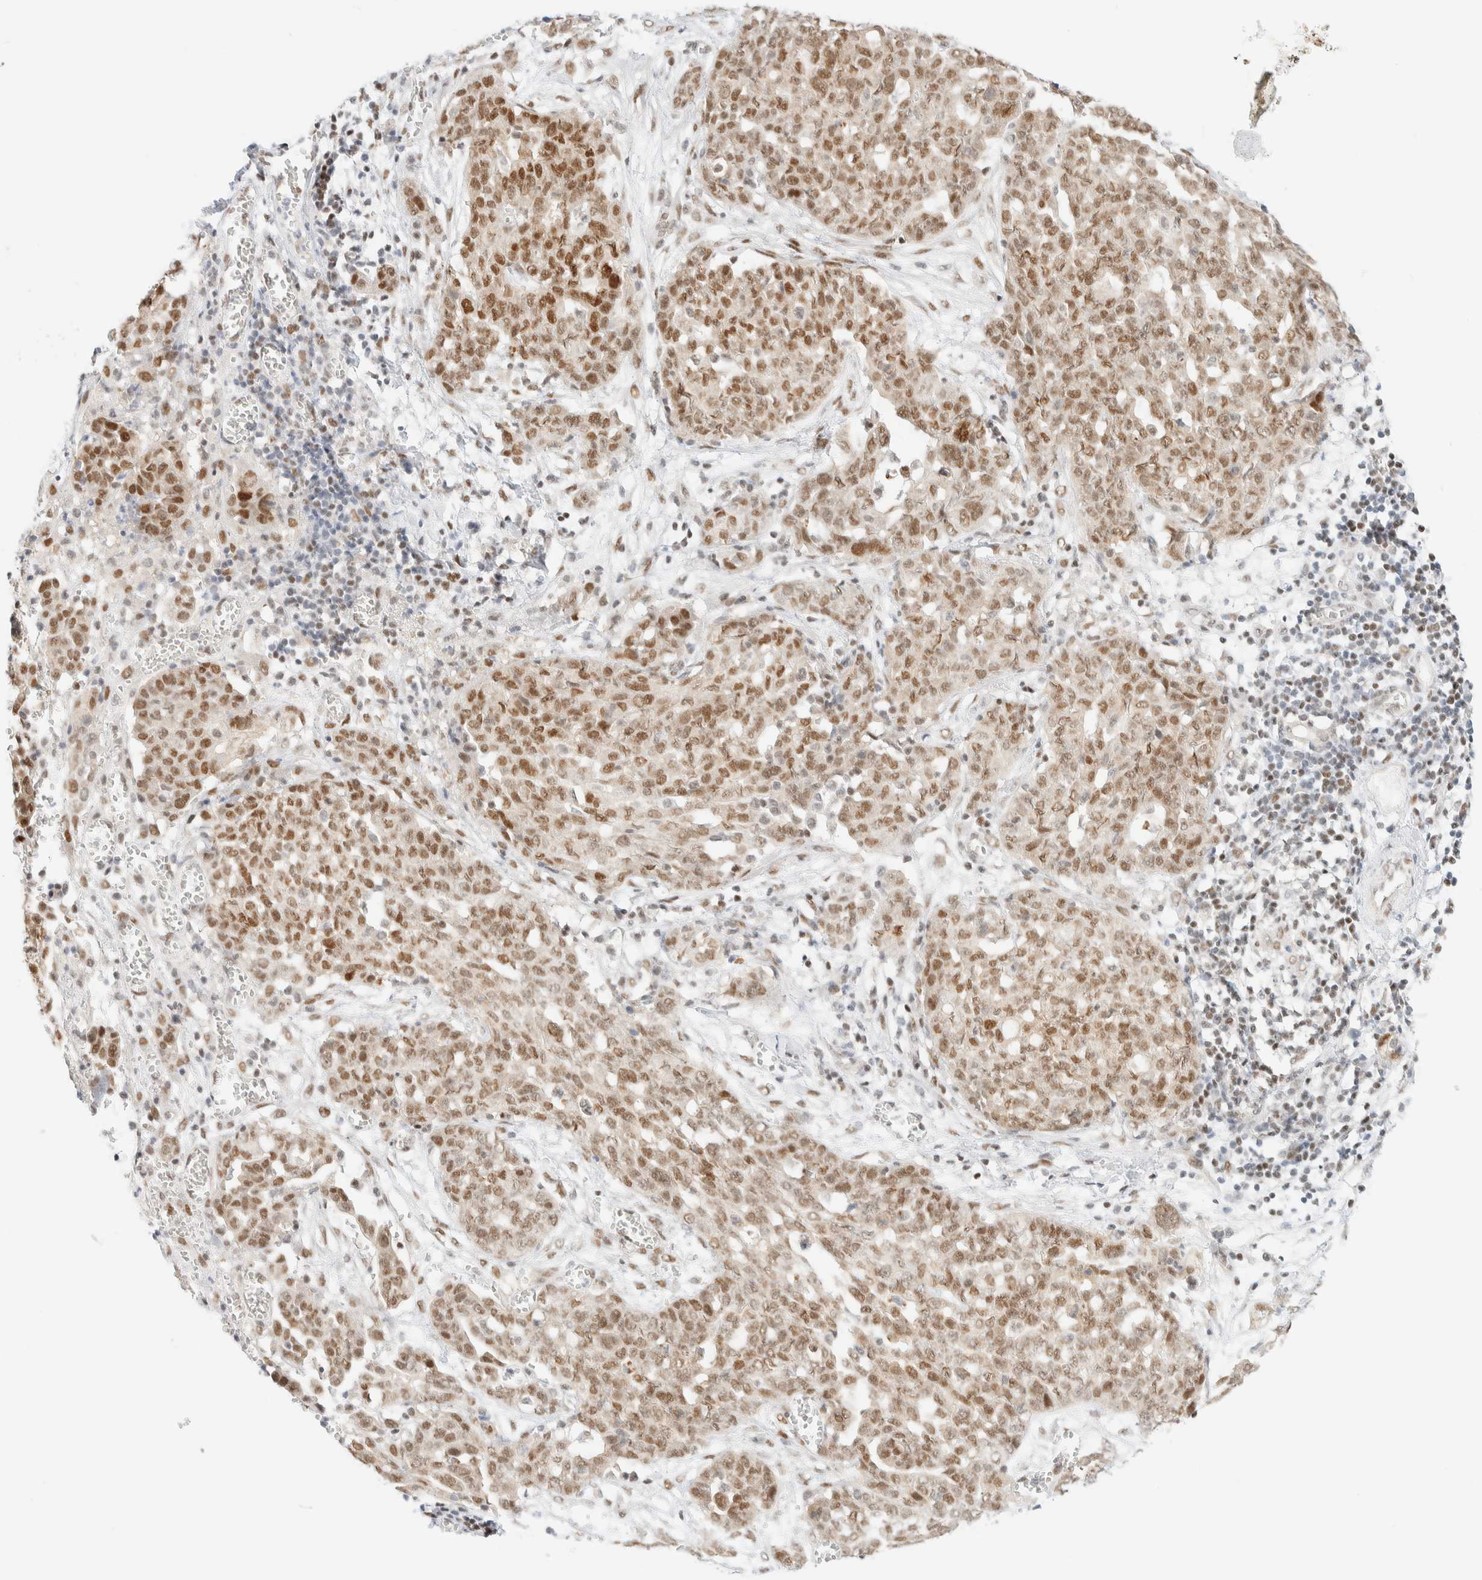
{"staining": {"intensity": "moderate", "quantity": ">75%", "location": "nuclear"}, "tissue": "ovarian cancer", "cell_type": "Tumor cells", "image_type": "cancer", "snomed": [{"axis": "morphology", "description": "Cystadenocarcinoma, serous, NOS"}, {"axis": "topography", "description": "Soft tissue"}, {"axis": "topography", "description": "Ovary"}], "caption": "Immunohistochemical staining of human ovarian cancer exhibits medium levels of moderate nuclear protein positivity in about >75% of tumor cells.", "gene": "PYGO2", "patient": {"sex": "female", "age": 57}}